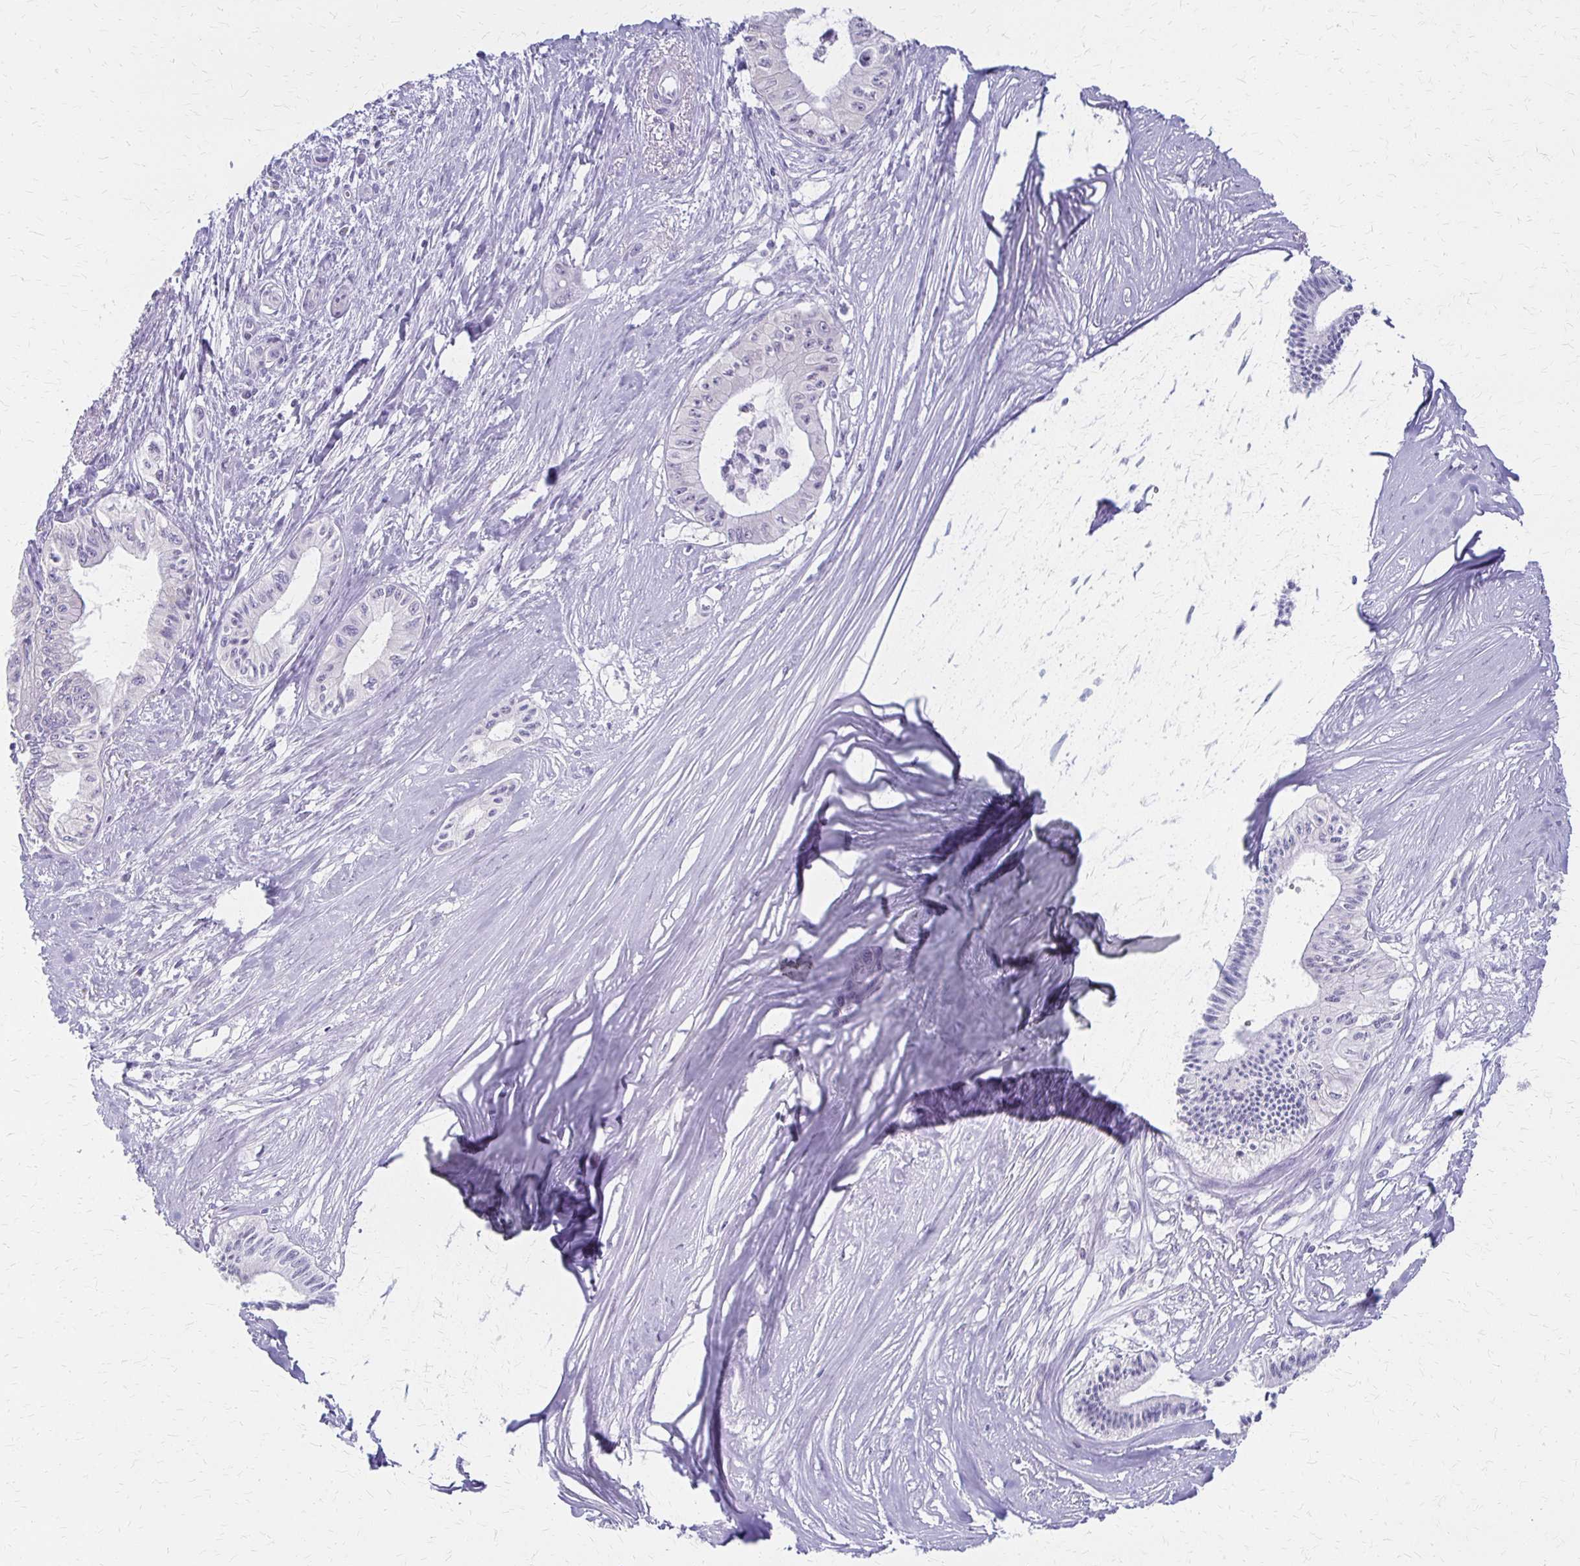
{"staining": {"intensity": "negative", "quantity": "none", "location": "none"}, "tissue": "pancreatic cancer", "cell_type": "Tumor cells", "image_type": "cancer", "snomed": [{"axis": "morphology", "description": "Adenocarcinoma, NOS"}, {"axis": "topography", "description": "Pancreas"}], "caption": "DAB immunohistochemical staining of human pancreatic adenocarcinoma shows no significant staining in tumor cells.", "gene": "IVL", "patient": {"sex": "male", "age": 71}}